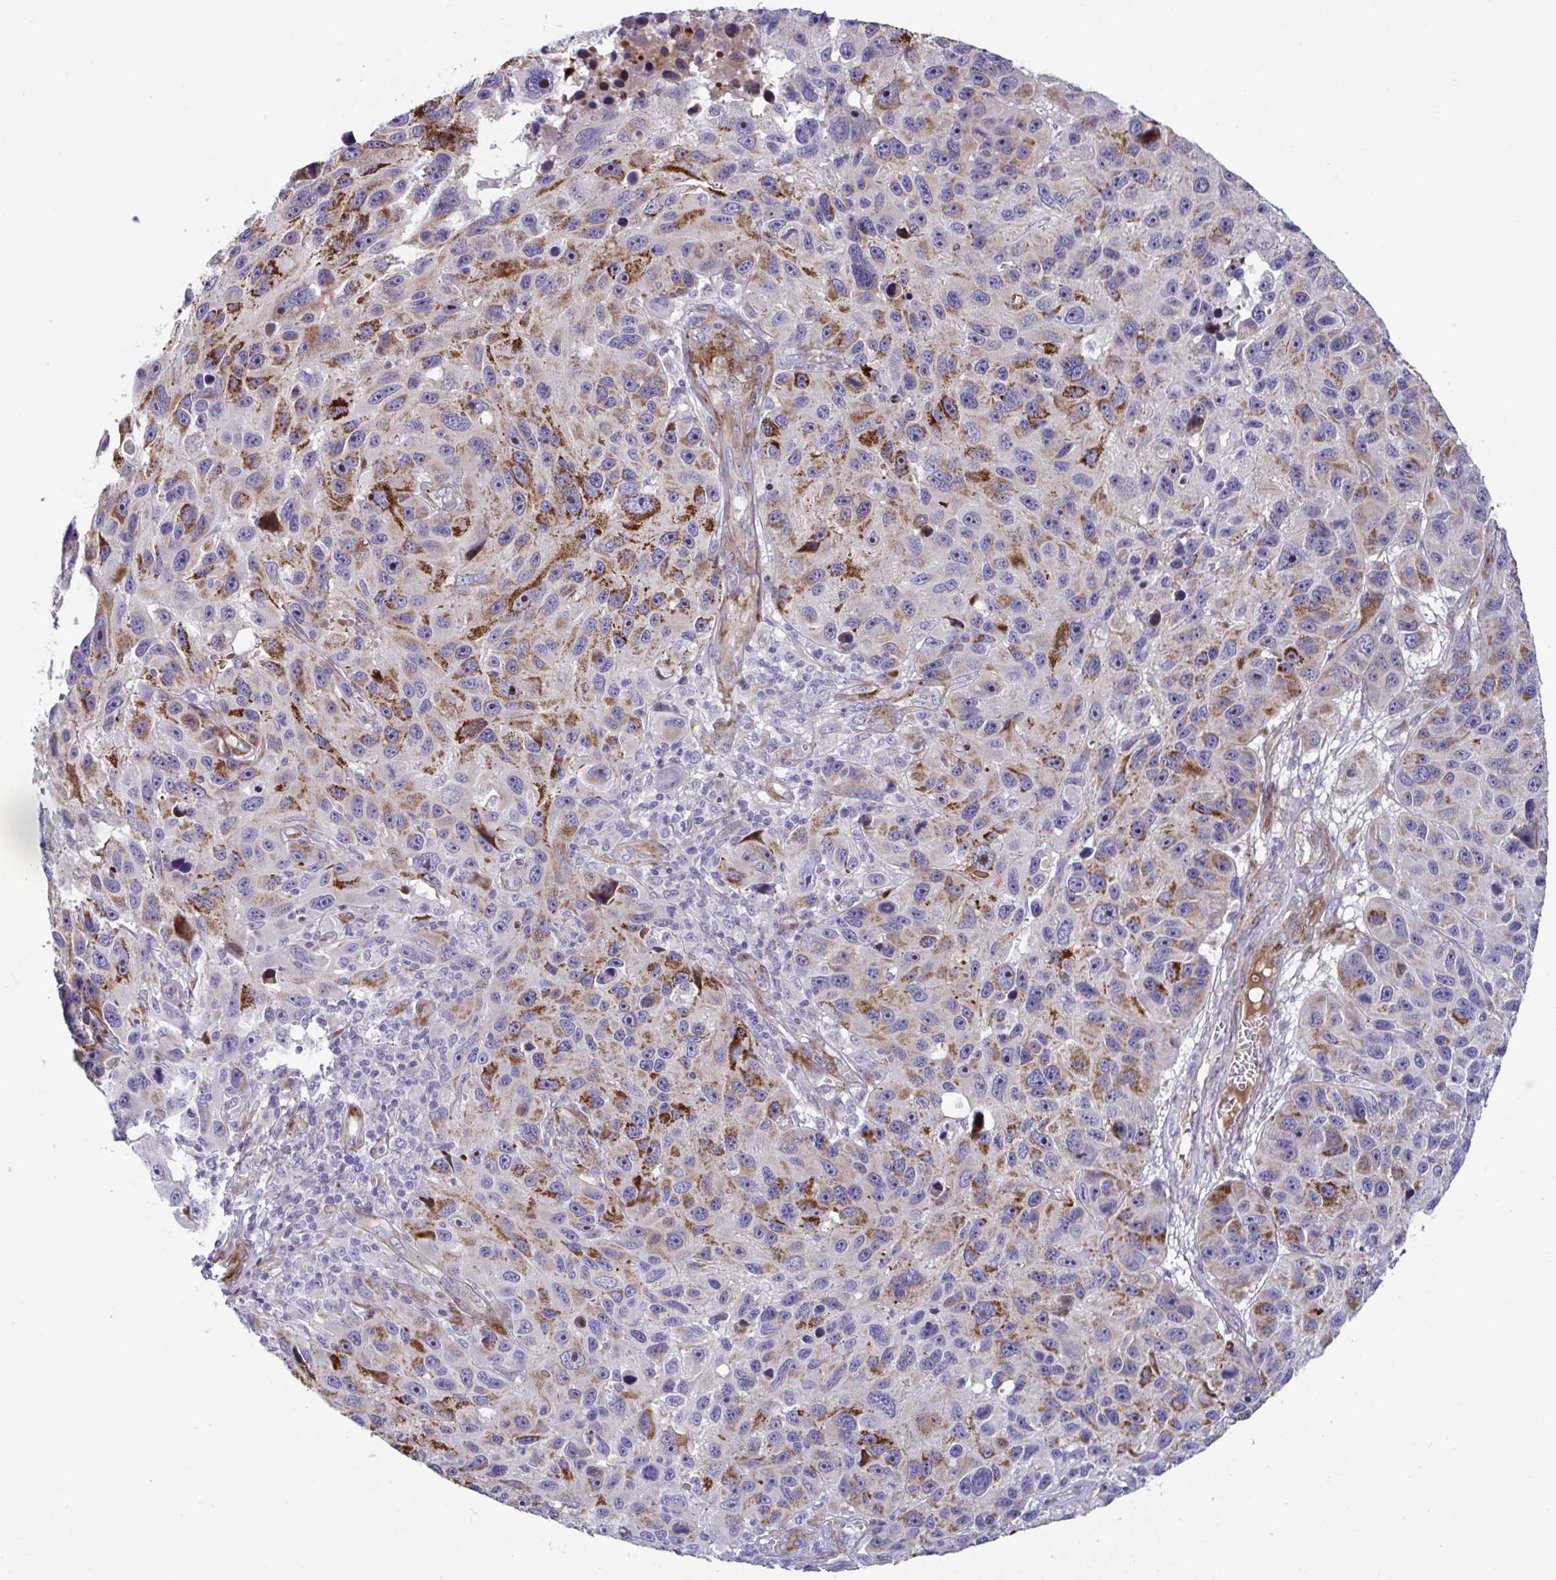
{"staining": {"intensity": "strong", "quantity": "25%-75%", "location": "cytoplasmic/membranous"}, "tissue": "melanoma", "cell_type": "Tumor cells", "image_type": "cancer", "snomed": [{"axis": "morphology", "description": "Malignant melanoma, NOS"}, {"axis": "topography", "description": "Skin"}], "caption": "This image exhibits immunohistochemistry (IHC) staining of melanoma, with high strong cytoplasmic/membranous expression in approximately 25%-75% of tumor cells.", "gene": "ZNF713", "patient": {"sex": "male", "age": 53}}